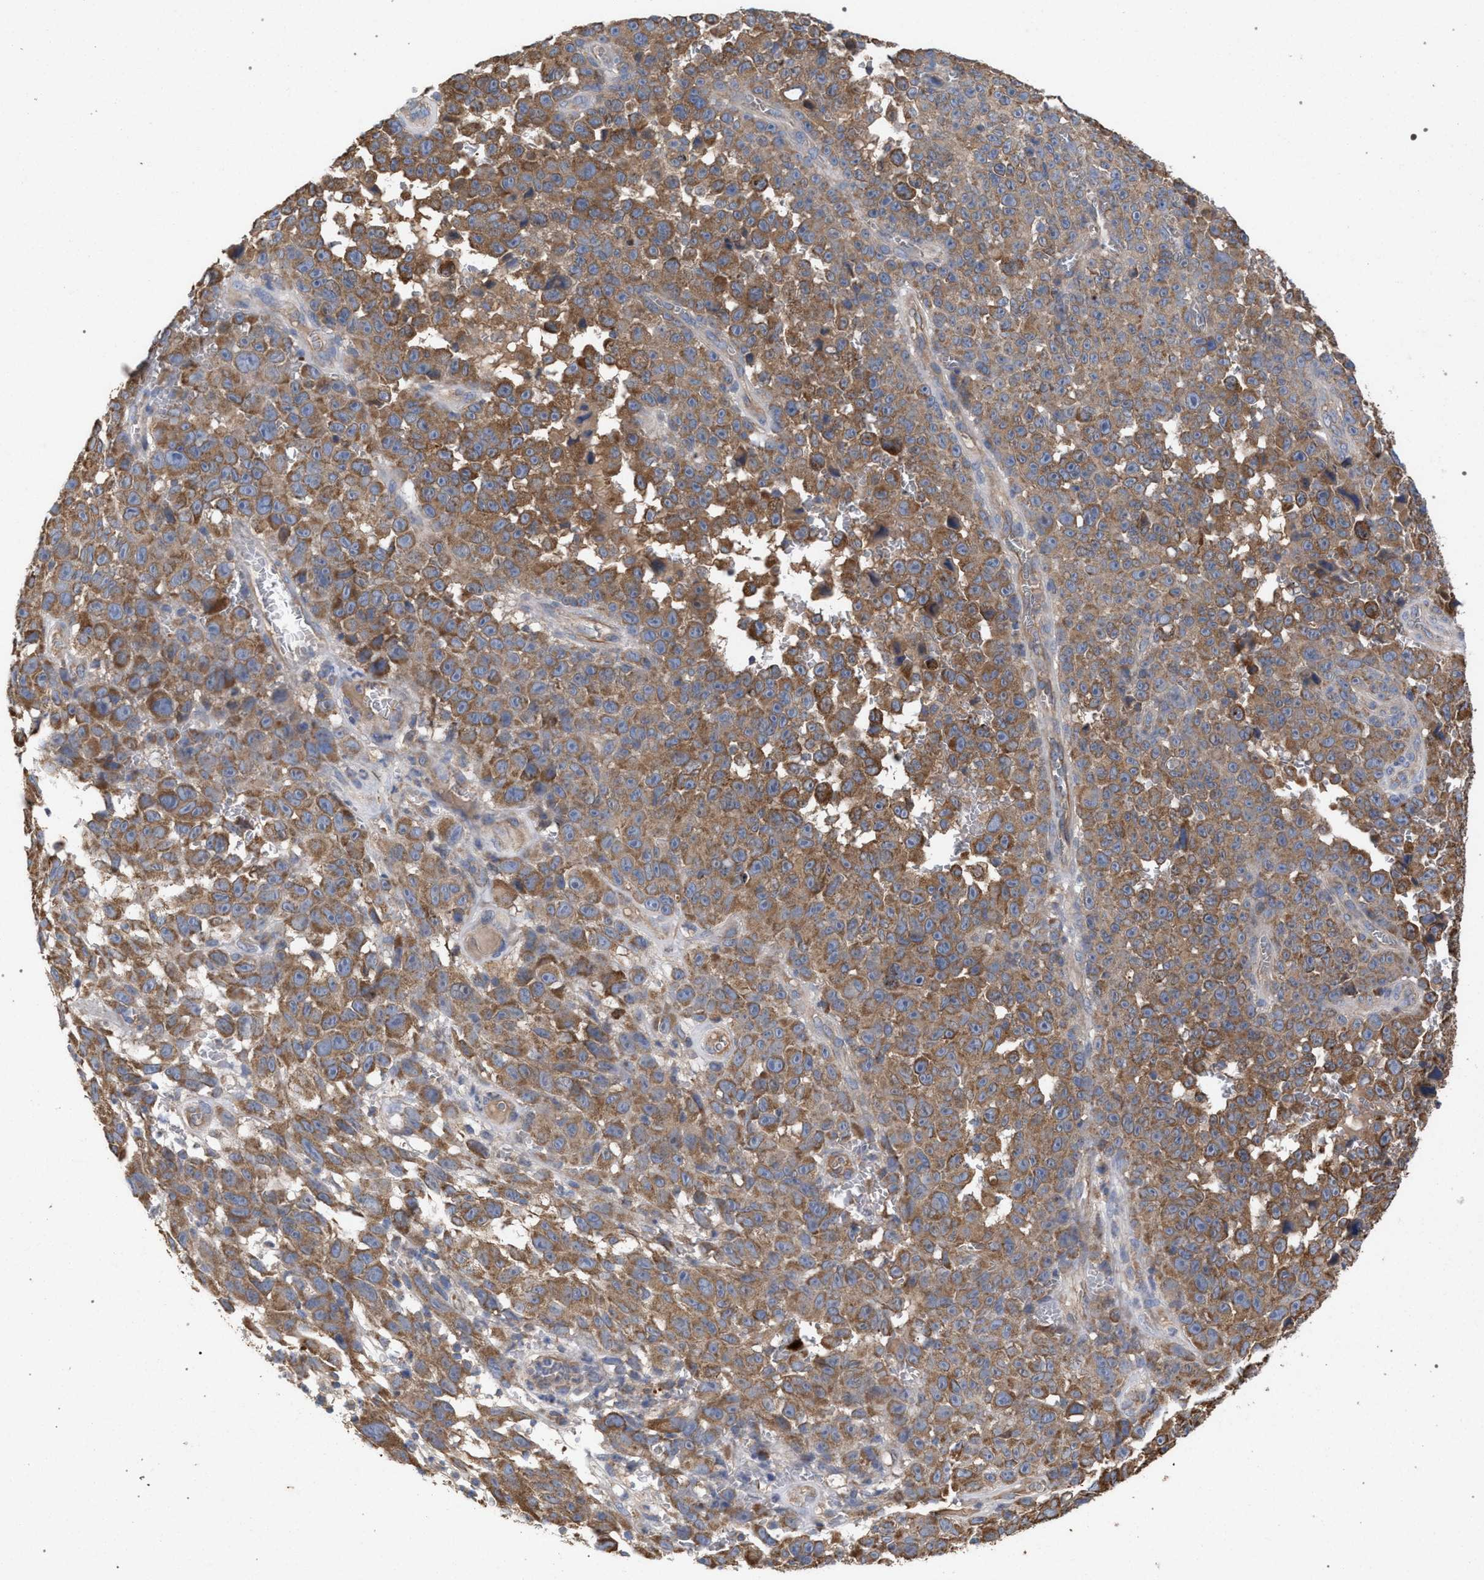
{"staining": {"intensity": "moderate", "quantity": ">75%", "location": "cytoplasmic/membranous"}, "tissue": "melanoma", "cell_type": "Tumor cells", "image_type": "cancer", "snomed": [{"axis": "morphology", "description": "Malignant melanoma, NOS"}, {"axis": "topography", "description": "Skin"}], "caption": "This is an image of immunohistochemistry staining of malignant melanoma, which shows moderate positivity in the cytoplasmic/membranous of tumor cells.", "gene": "BCL2L12", "patient": {"sex": "female", "age": 82}}